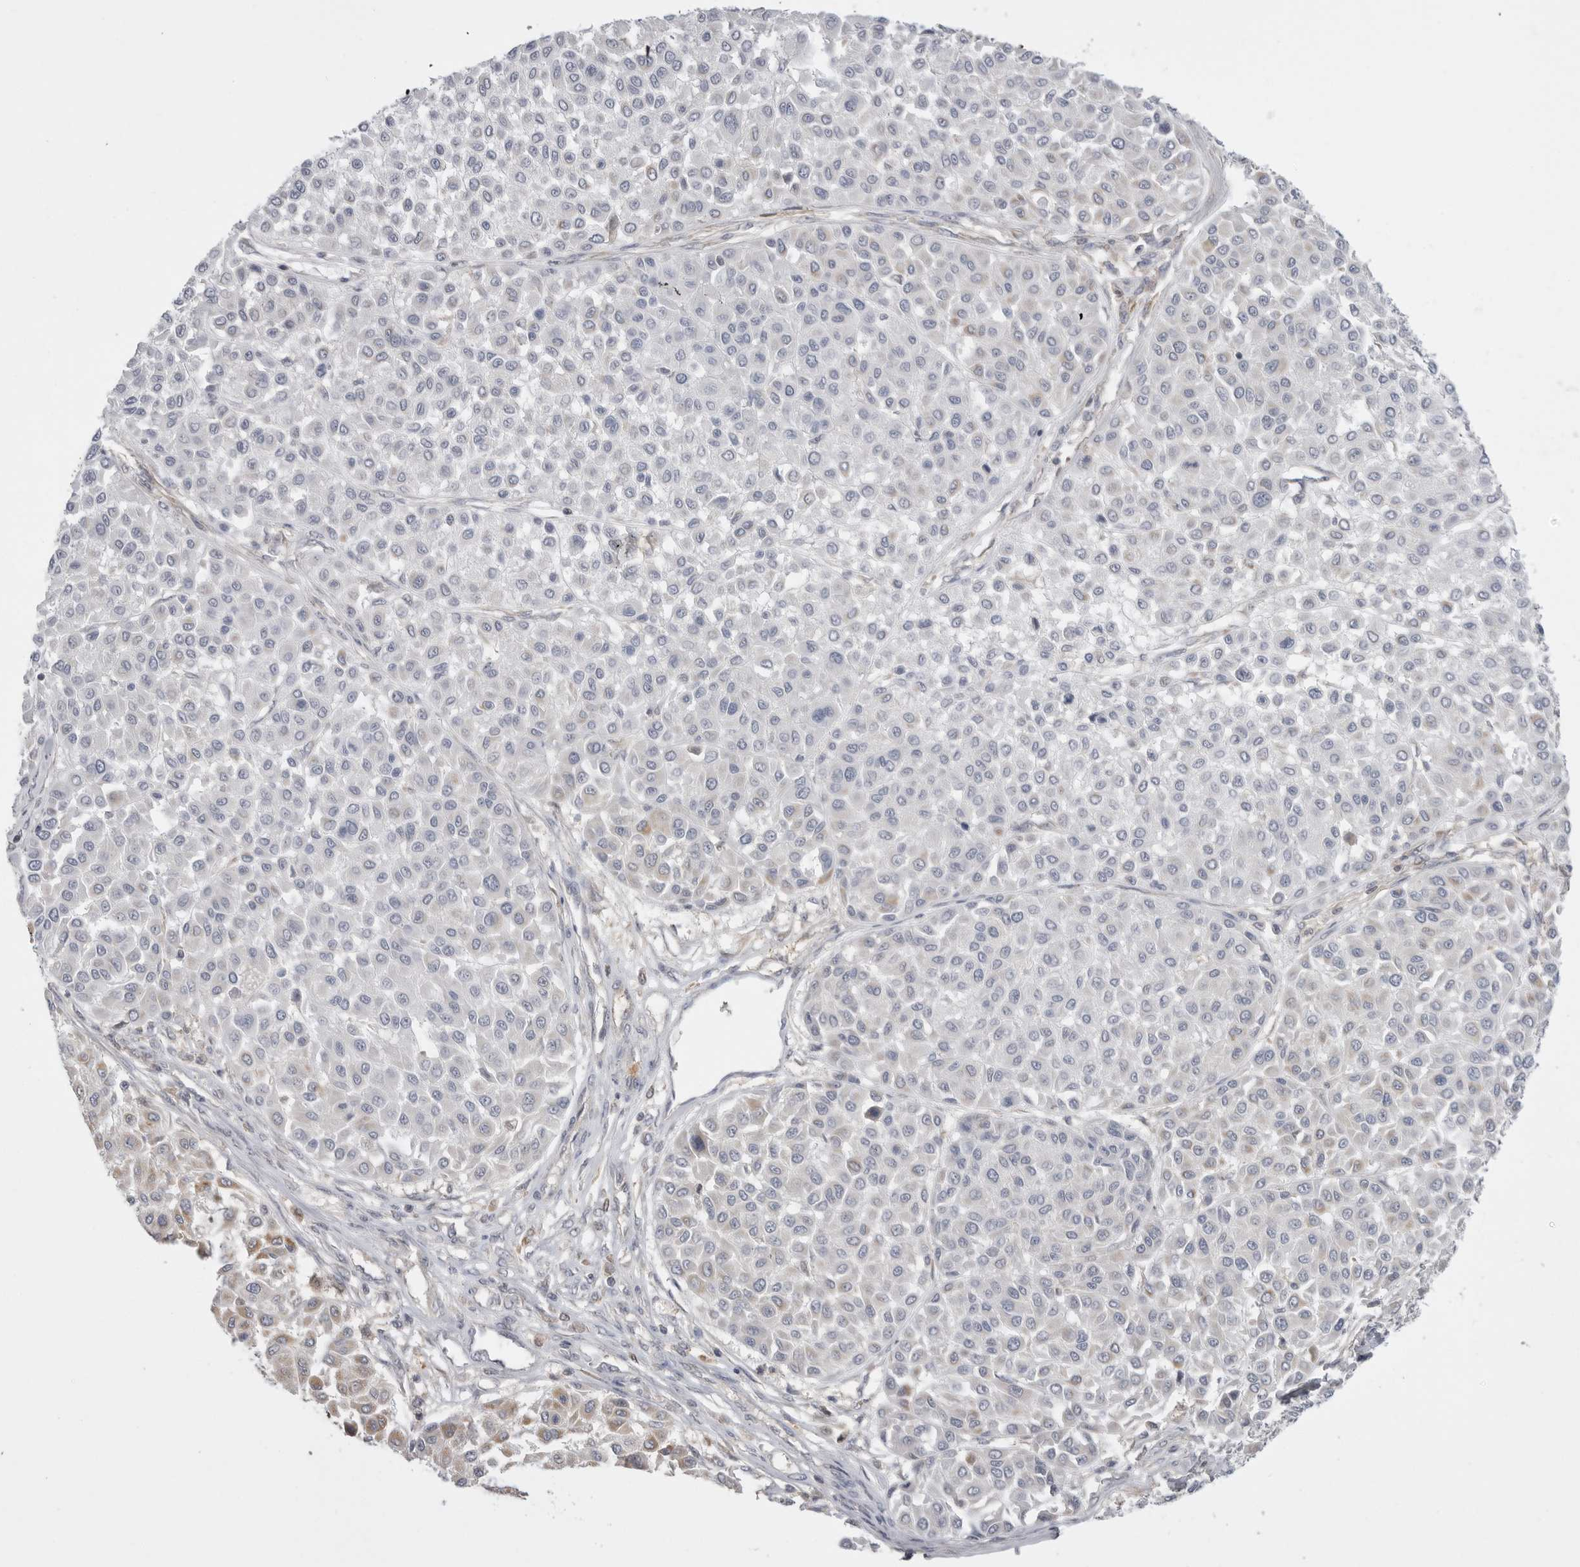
{"staining": {"intensity": "negative", "quantity": "none", "location": "none"}, "tissue": "melanoma", "cell_type": "Tumor cells", "image_type": "cancer", "snomed": [{"axis": "morphology", "description": "Malignant melanoma, Metastatic site"}, {"axis": "topography", "description": "Soft tissue"}], "caption": "Immunohistochemical staining of human malignant melanoma (metastatic site) shows no significant expression in tumor cells.", "gene": "KYAT3", "patient": {"sex": "male", "age": 41}}